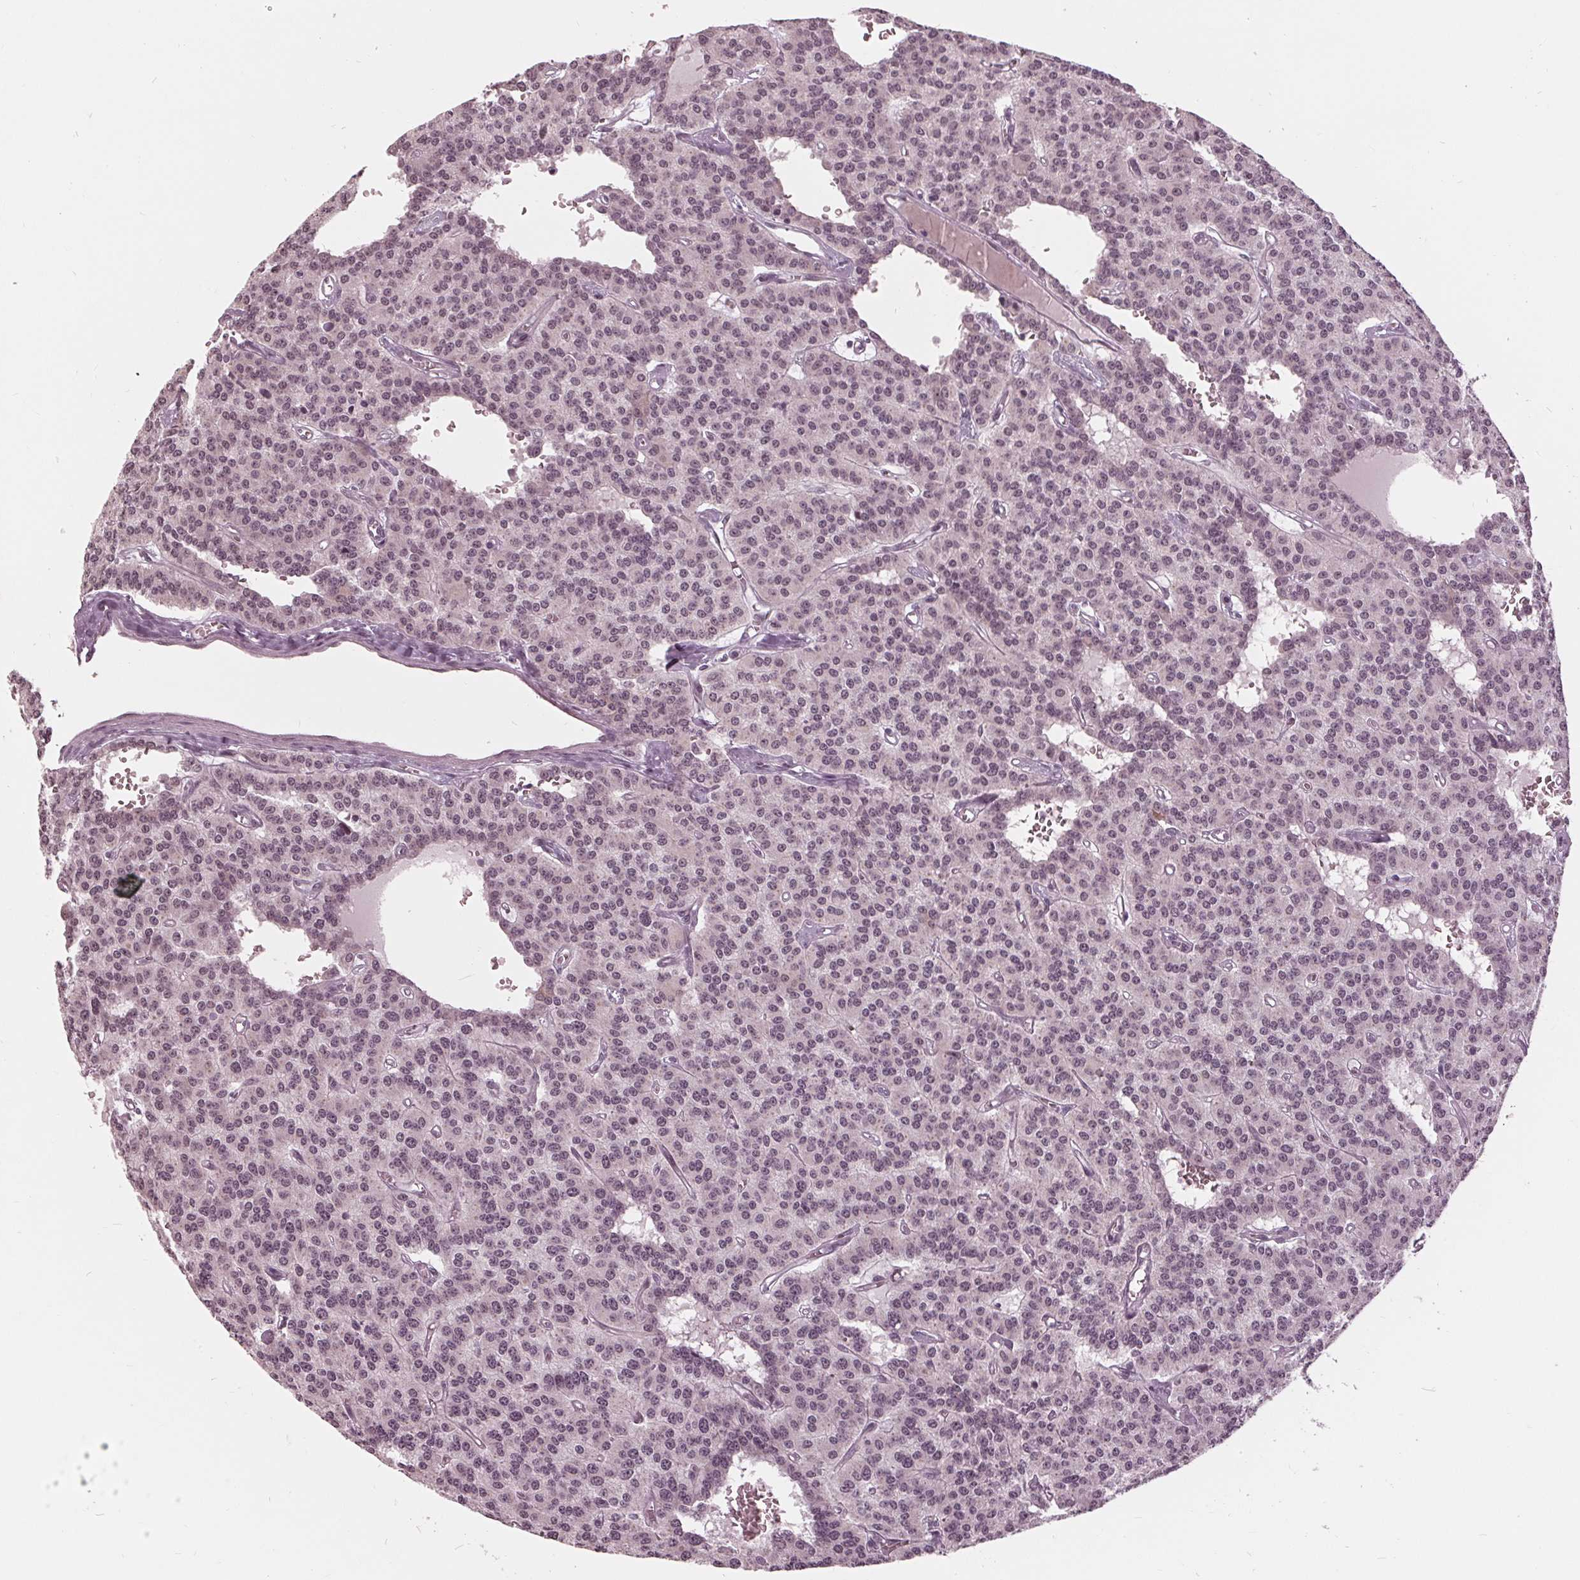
{"staining": {"intensity": "negative", "quantity": "none", "location": "none"}, "tissue": "carcinoid", "cell_type": "Tumor cells", "image_type": "cancer", "snomed": [{"axis": "morphology", "description": "Carcinoid, malignant, NOS"}, {"axis": "topography", "description": "Lung"}], "caption": "IHC photomicrograph of neoplastic tissue: human malignant carcinoid stained with DAB (3,3'-diaminobenzidine) demonstrates no significant protein positivity in tumor cells.", "gene": "SLX4", "patient": {"sex": "female", "age": 71}}